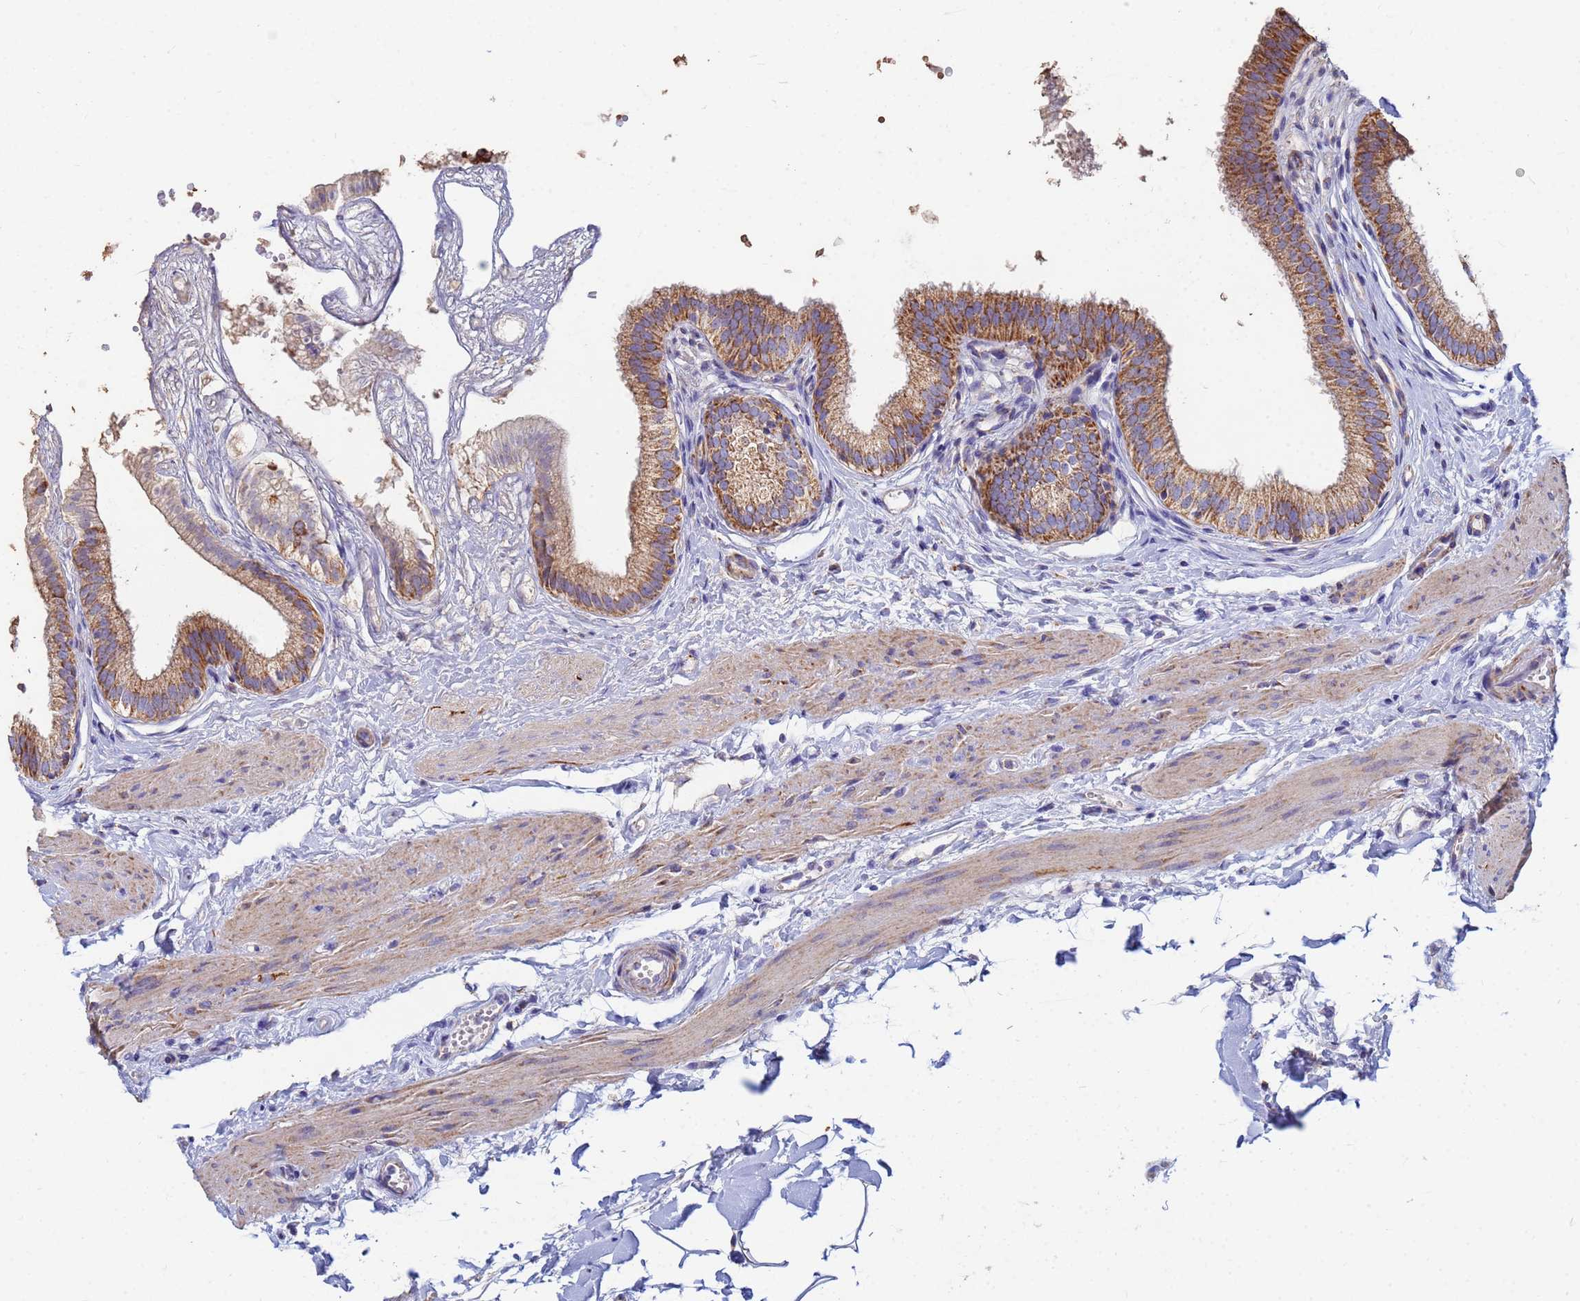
{"staining": {"intensity": "strong", "quantity": ">75%", "location": "cytoplasmic/membranous"}, "tissue": "gallbladder", "cell_type": "Glandular cells", "image_type": "normal", "snomed": [{"axis": "morphology", "description": "Normal tissue, NOS"}, {"axis": "topography", "description": "Gallbladder"}], "caption": "Glandular cells reveal strong cytoplasmic/membranous expression in approximately >75% of cells in normal gallbladder.", "gene": "UQCRHL", "patient": {"sex": "female", "age": 54}}